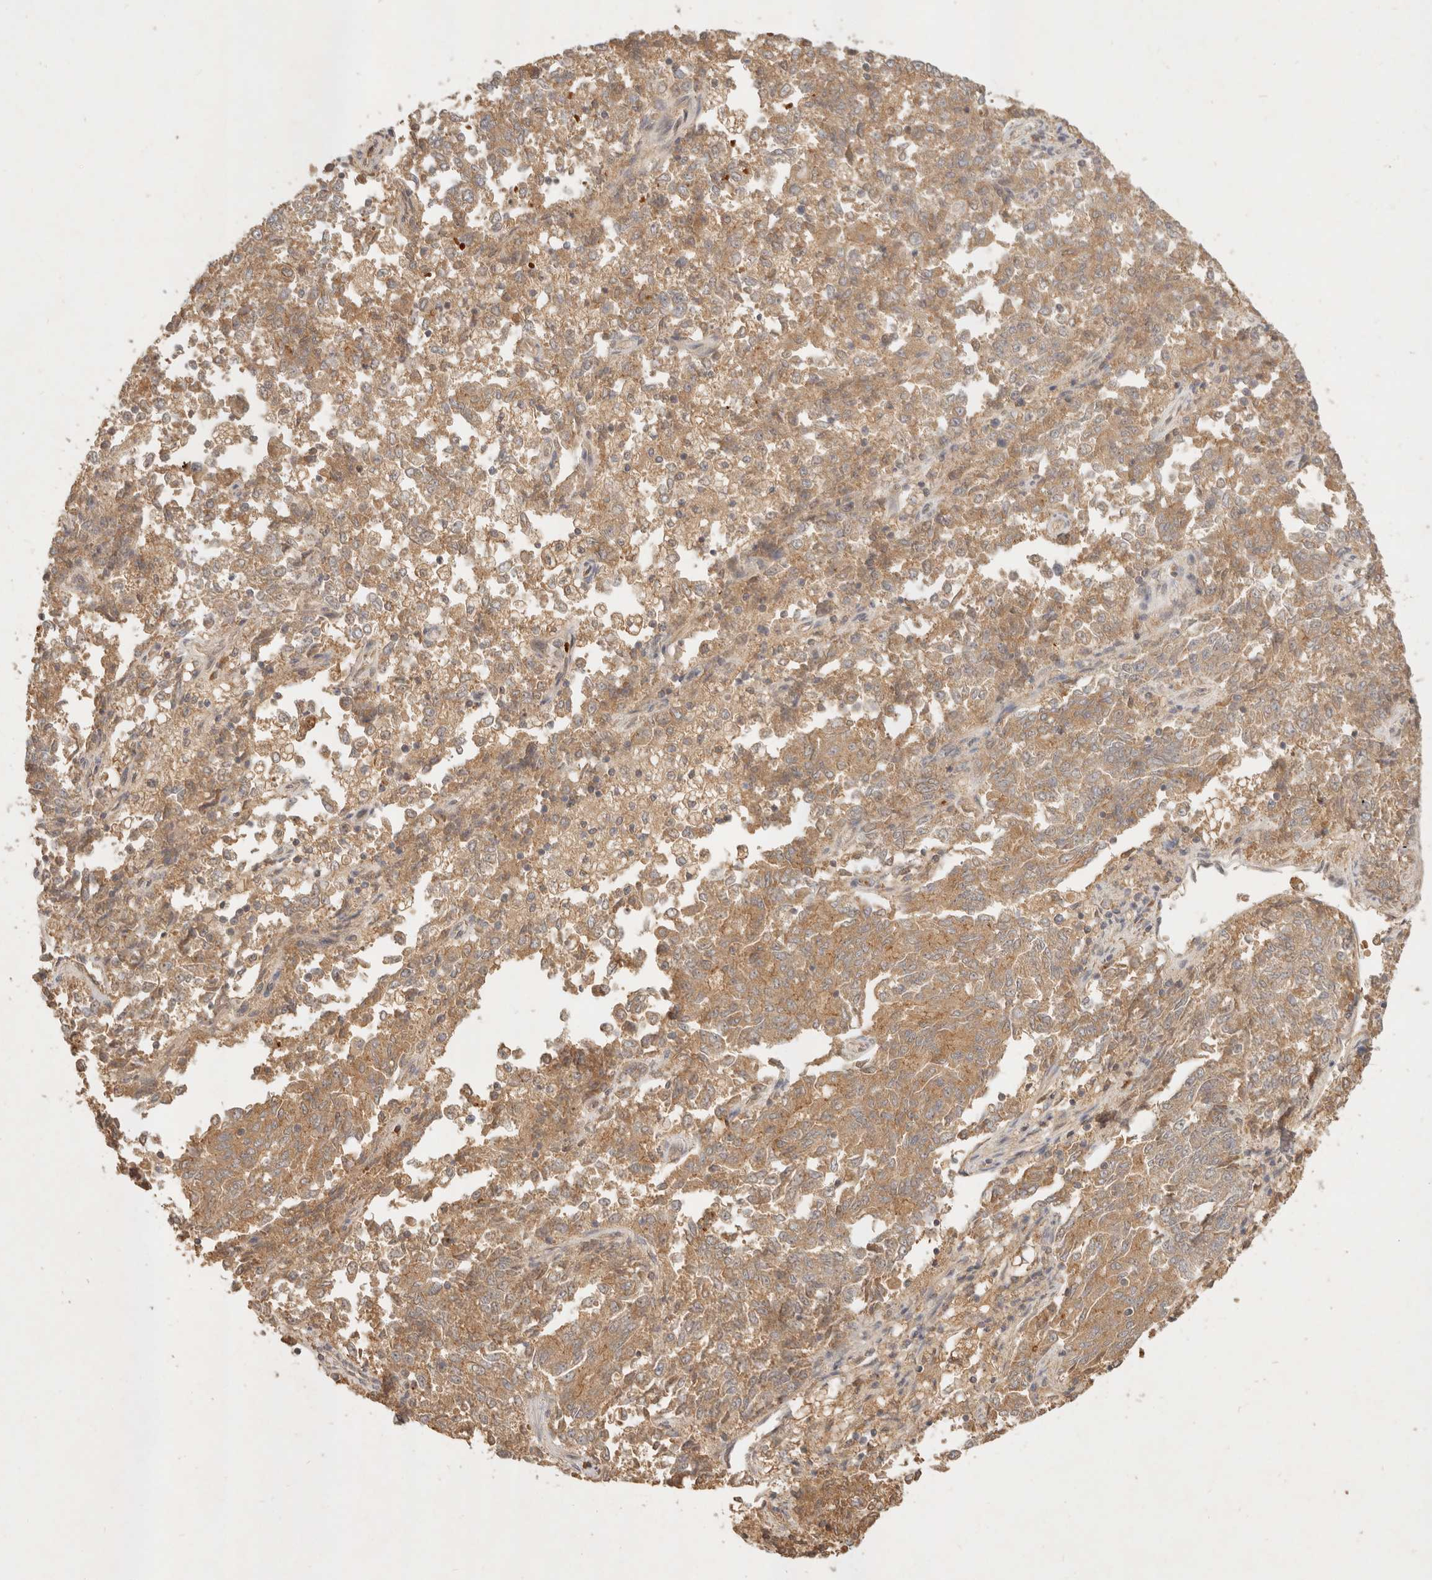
{"staining": {"intensity": "moderate", "quantity": ">75%", "location": "cytoplasmic/membranous"}, "tissue": "endometrial cancer", "cell_type": "Tumor cells", "image_type": "cancer", "snomed": [{"axis": "morphology", "description": "Adenocarcinoma, NOS"}, {"axis": "topography", "description": "Endometrium"}], "caption": "Immunohistochemical staining of human endometrial cancer (adenocarcinoma) exhibits moderate cytoplasmic/membranous protein staining in approximately >75% of tumor cells.", "gene": "FREM2", "patient": {"sex": "female", "age": 80}}